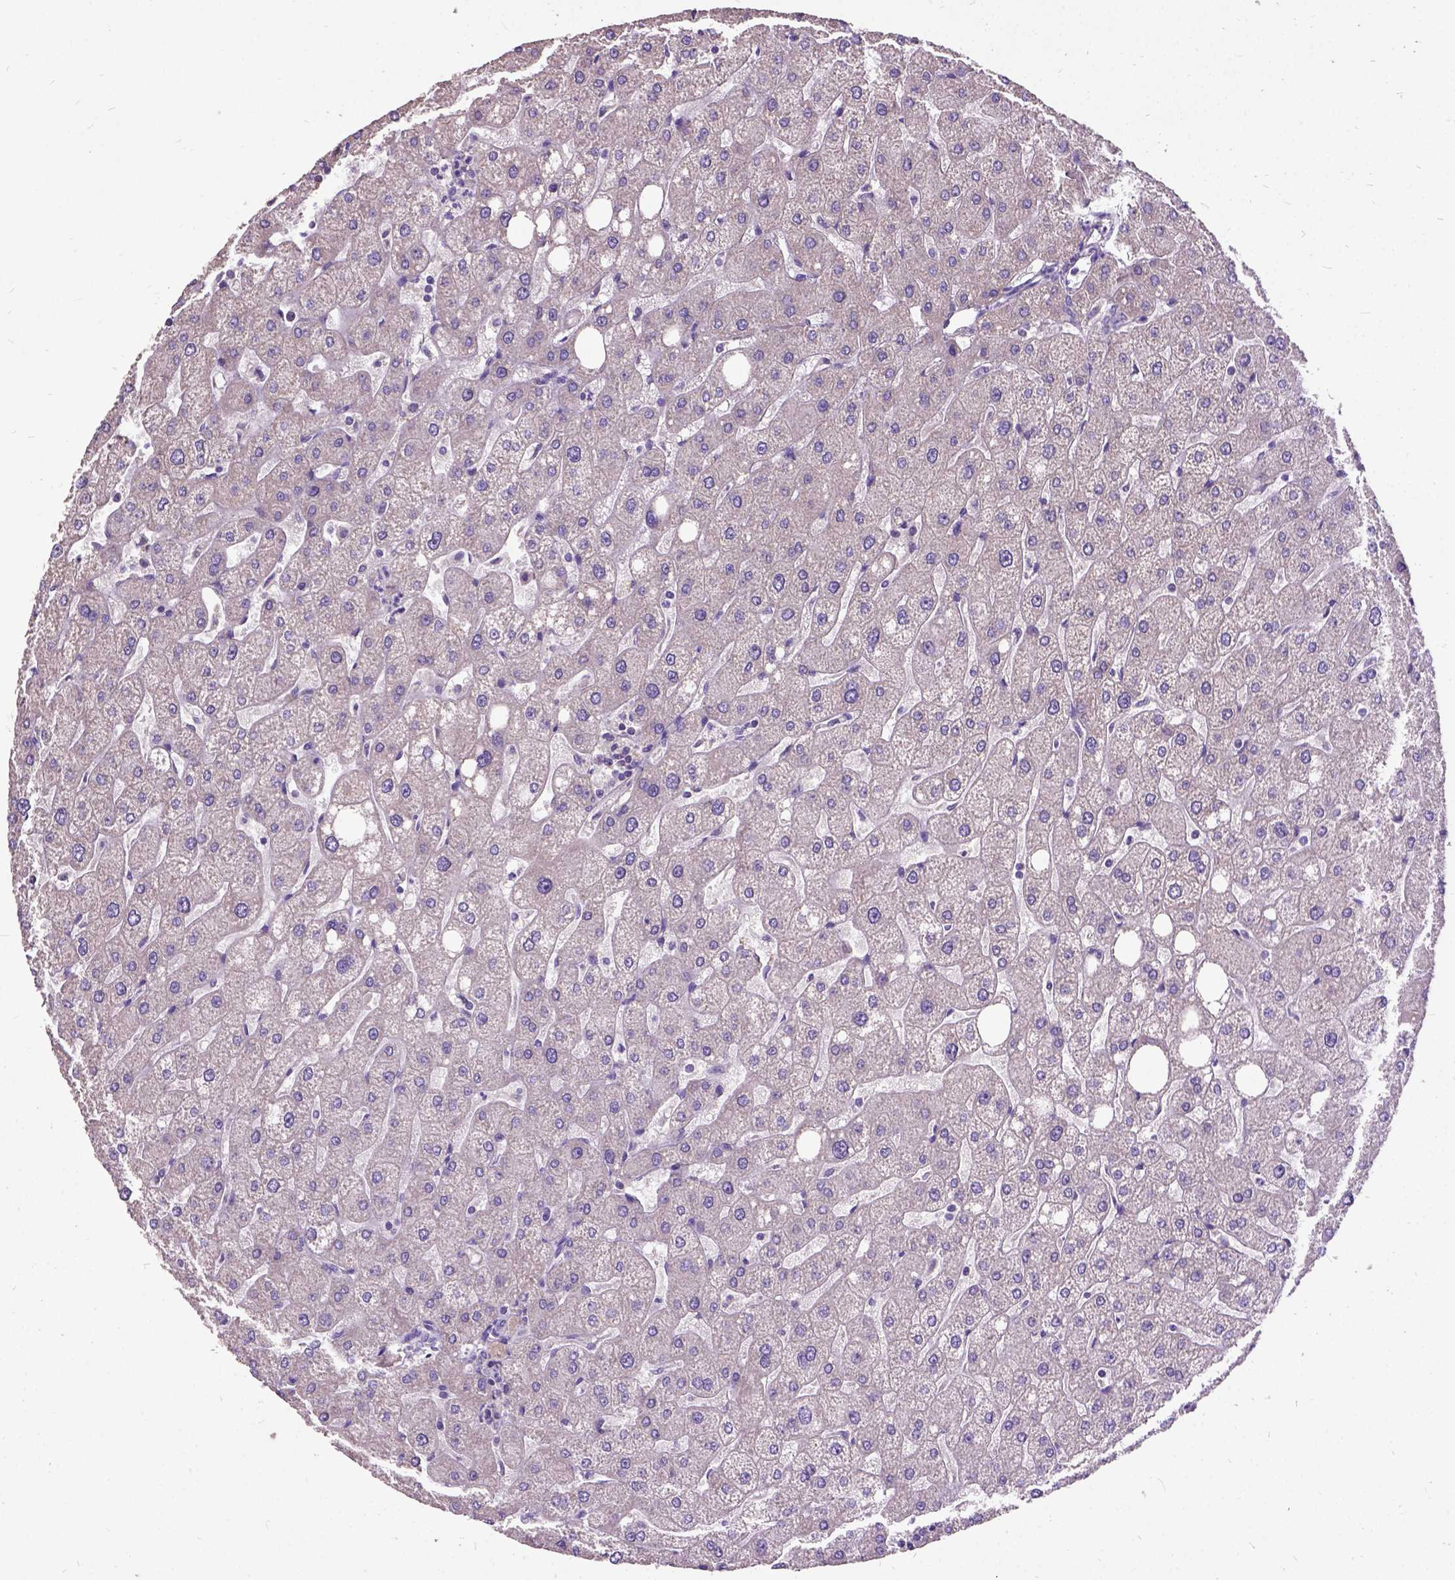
{"staining": {"intensity": "negative", "quantity": "none", "location": "none"}, "tissue": "liver", "cell_type": "Cholangiocytes", "image_type": "normal", "snomed": [{"axis": "morphology", "description": "Normal tissue, NOS"}, {"axis": "topography", "description": "Liver"}], "caption": "IHC of benign liver shows no staining in cholangiocytes. Brightfield microscopy of IHC stained with DAB (brown) and hematoxylin (blue), captured at high magnification.", "gene": "DQX1", "patient": {"sex": "male", "age": 67}}